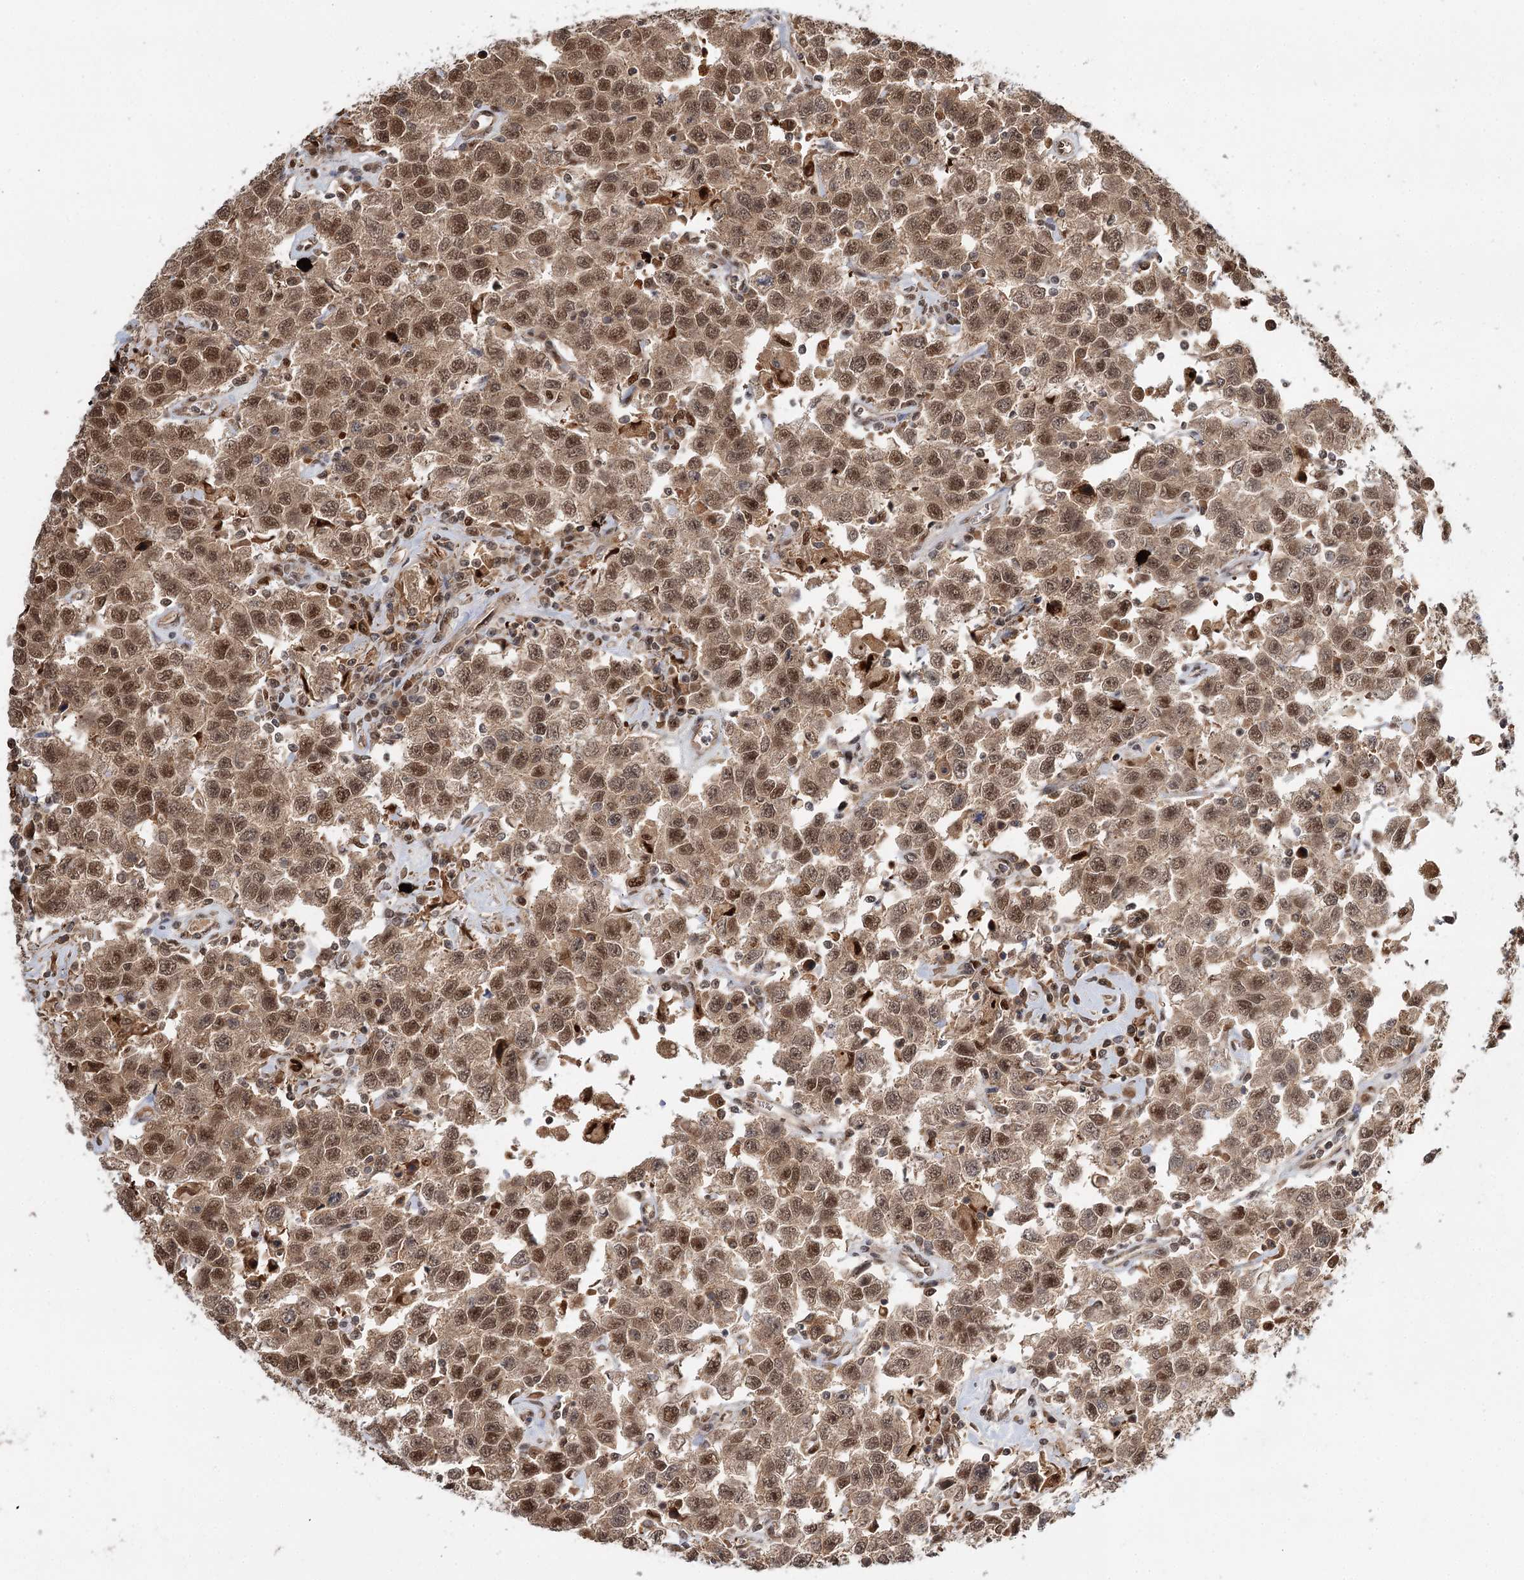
{"staining": {"intensity": "moderate", "quantity": ">75%", "location": "nuclear"}, "tissue": "testis cancer", "cell_type": "Tumor cells", "image_type": "cancer", "snomed": [{"axis": "morphology", "description": "Seminoma, NOS"}, {"axis": "topography", "description": "Testis"}], "caption": "Protein staining of testis cancer tissue shows moderate nuclear staining in approximately >75% of tumor cells. Immunohistochemistry (ihc) stains the protein of interest in brown and the nuclei are stained blue.", "gene": "N6AMT1", "patient": {"sex": "male", "age": 41}}